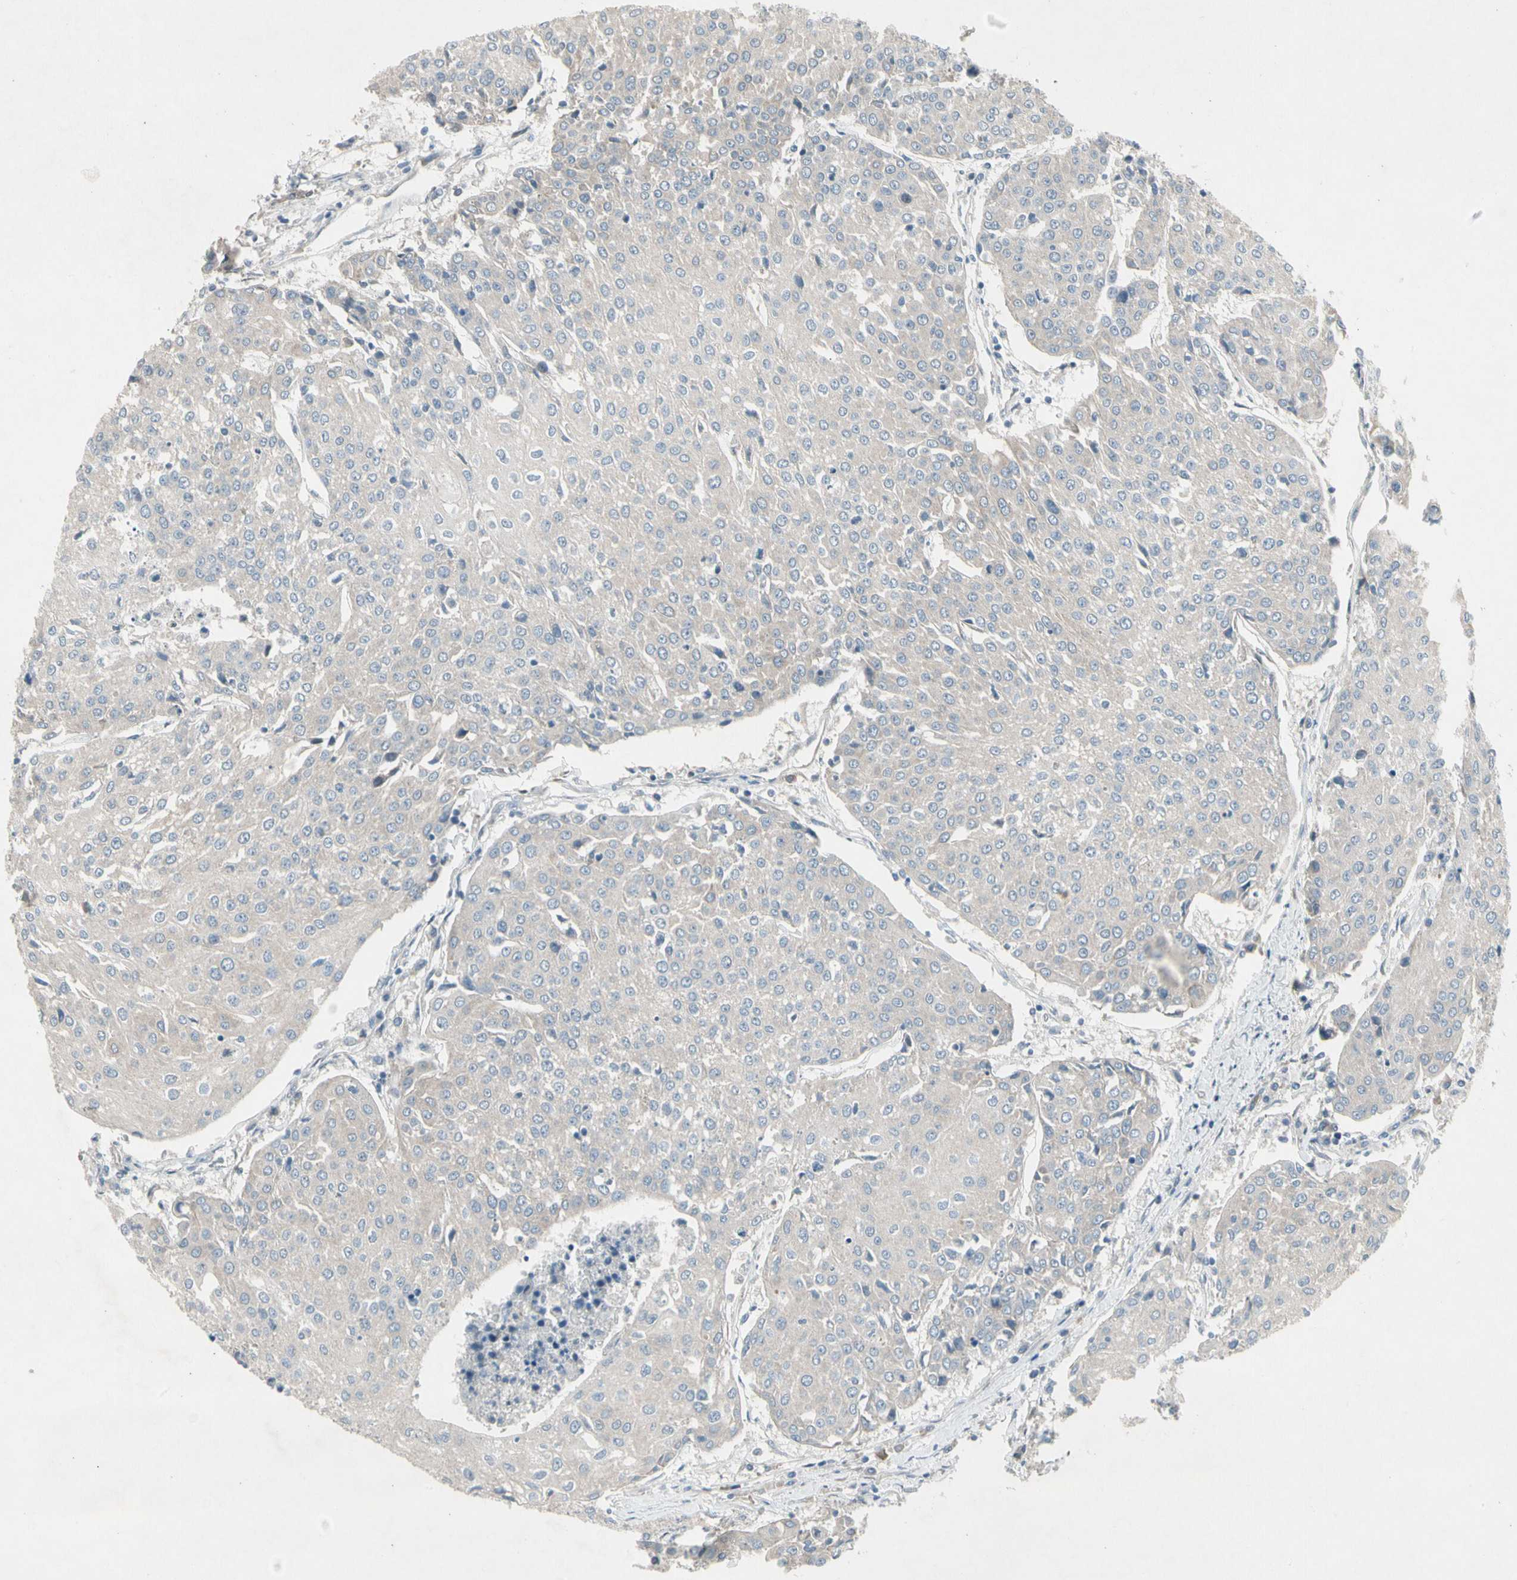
{"staining": {"intensity": "negative", "quantity": "none", "location": "none"}, "tissue": "urothelial cancer", "cell_type": "Tumor cells", "image_type": "cancer", "snomed": [{"axis": "morphology", "description": "Urothelial carcinoma, High grade"}, {"axis": "topography", "description": "Urinary bladder"}], "caption": "Immunohistochemistry micrograph of neoplastic tissue: human urothelial carcinoma (high-grade) stained with DAB (3,3'-diaminobenzidine) exhibits no significant protein expression in tumor cells. The staining is performed using DAB (3,3'-diaminobenzidine) brown chromogen with nuclei counter-stained in using hematoxylin.", "gene": "PANK2", "patient": {"sex": "female", "age": 85}}